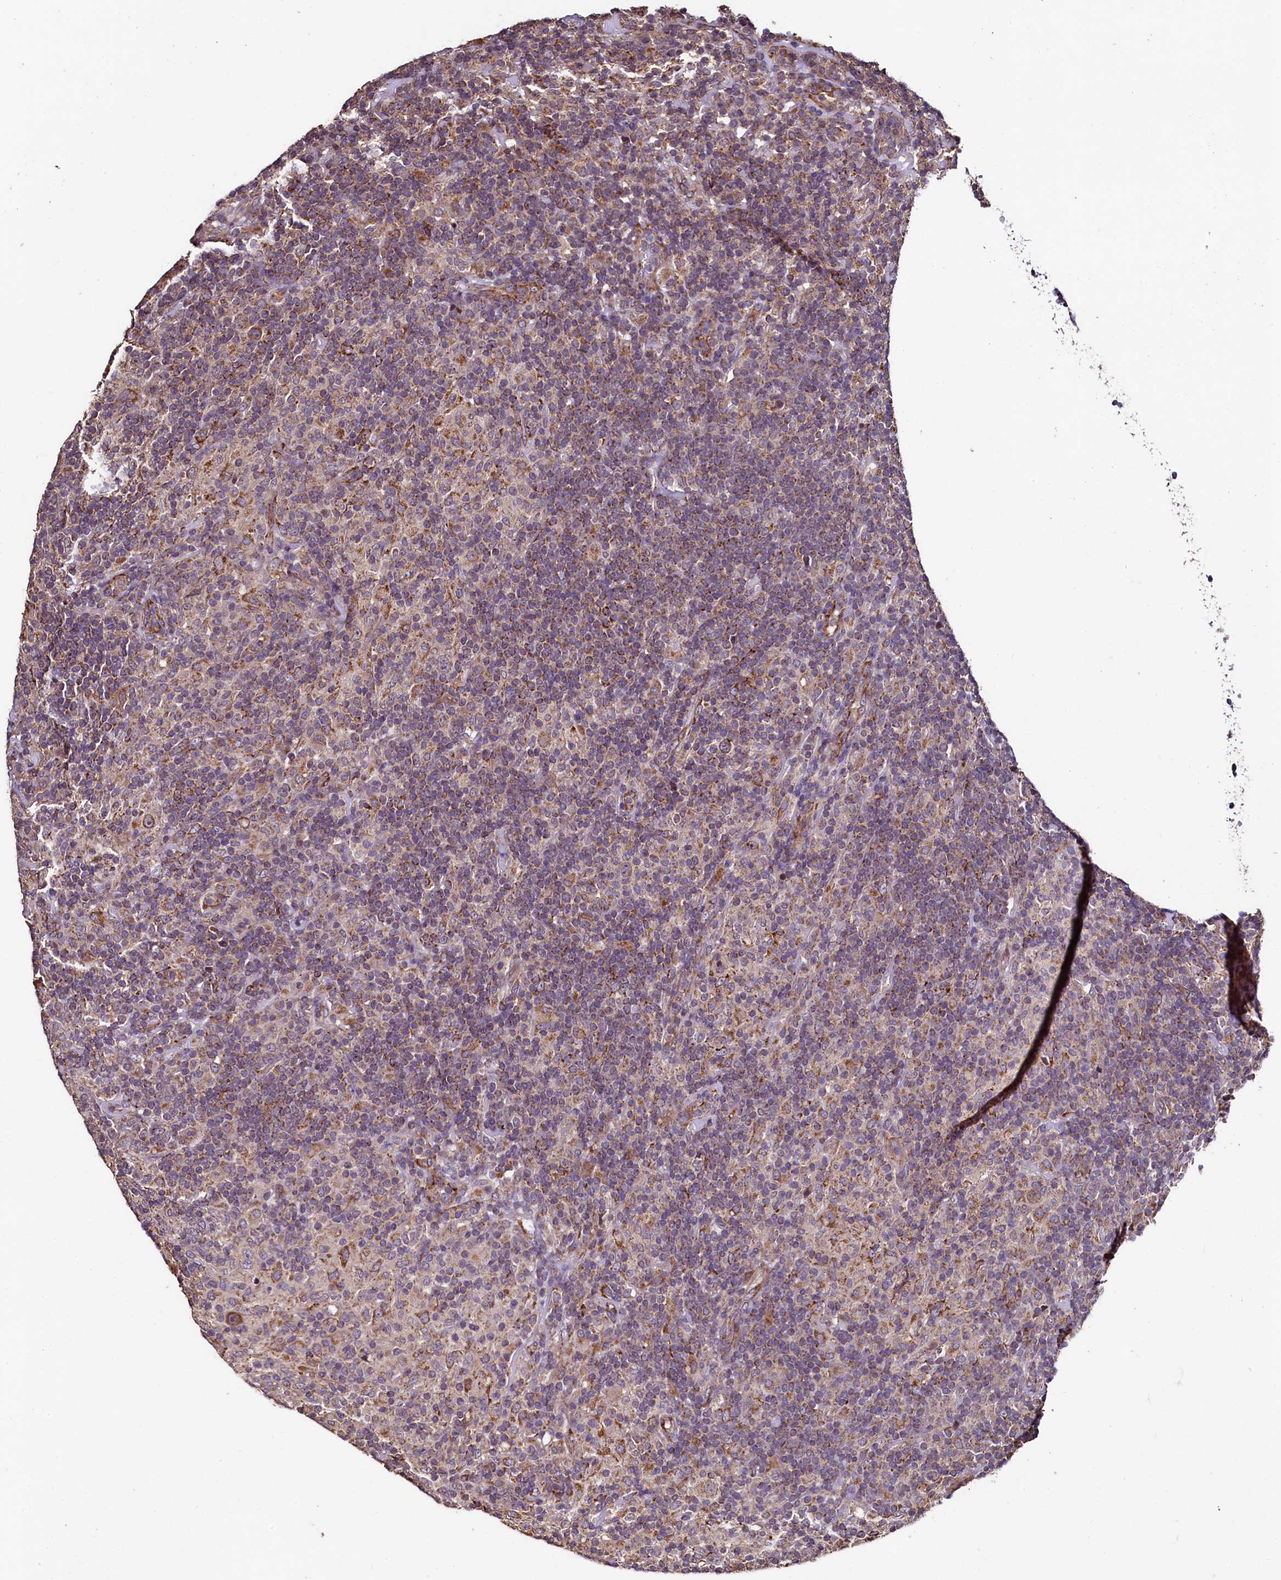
{"staining": {"intensity": "moderate", "quantity": ">75%", "location": "cytoplasmic/membranous"}, "tissue": "lymphoma", "cell_type": "Tumor cells", "image_type": "cancer", "snomed": [{"axis": "morphology", "description": "Hodgkin's disease, NOS"}, {"axis": "topography", "description": "Lymph node"}], "caption": "Immunohistochemical staining of human lymphoma demonstrates medium levels of moderate cytoplasmic/membranous protein staining in about >75% of tumor cells.", "gene": "RBFA", "patient": {"sex": "male", "age": 70}}